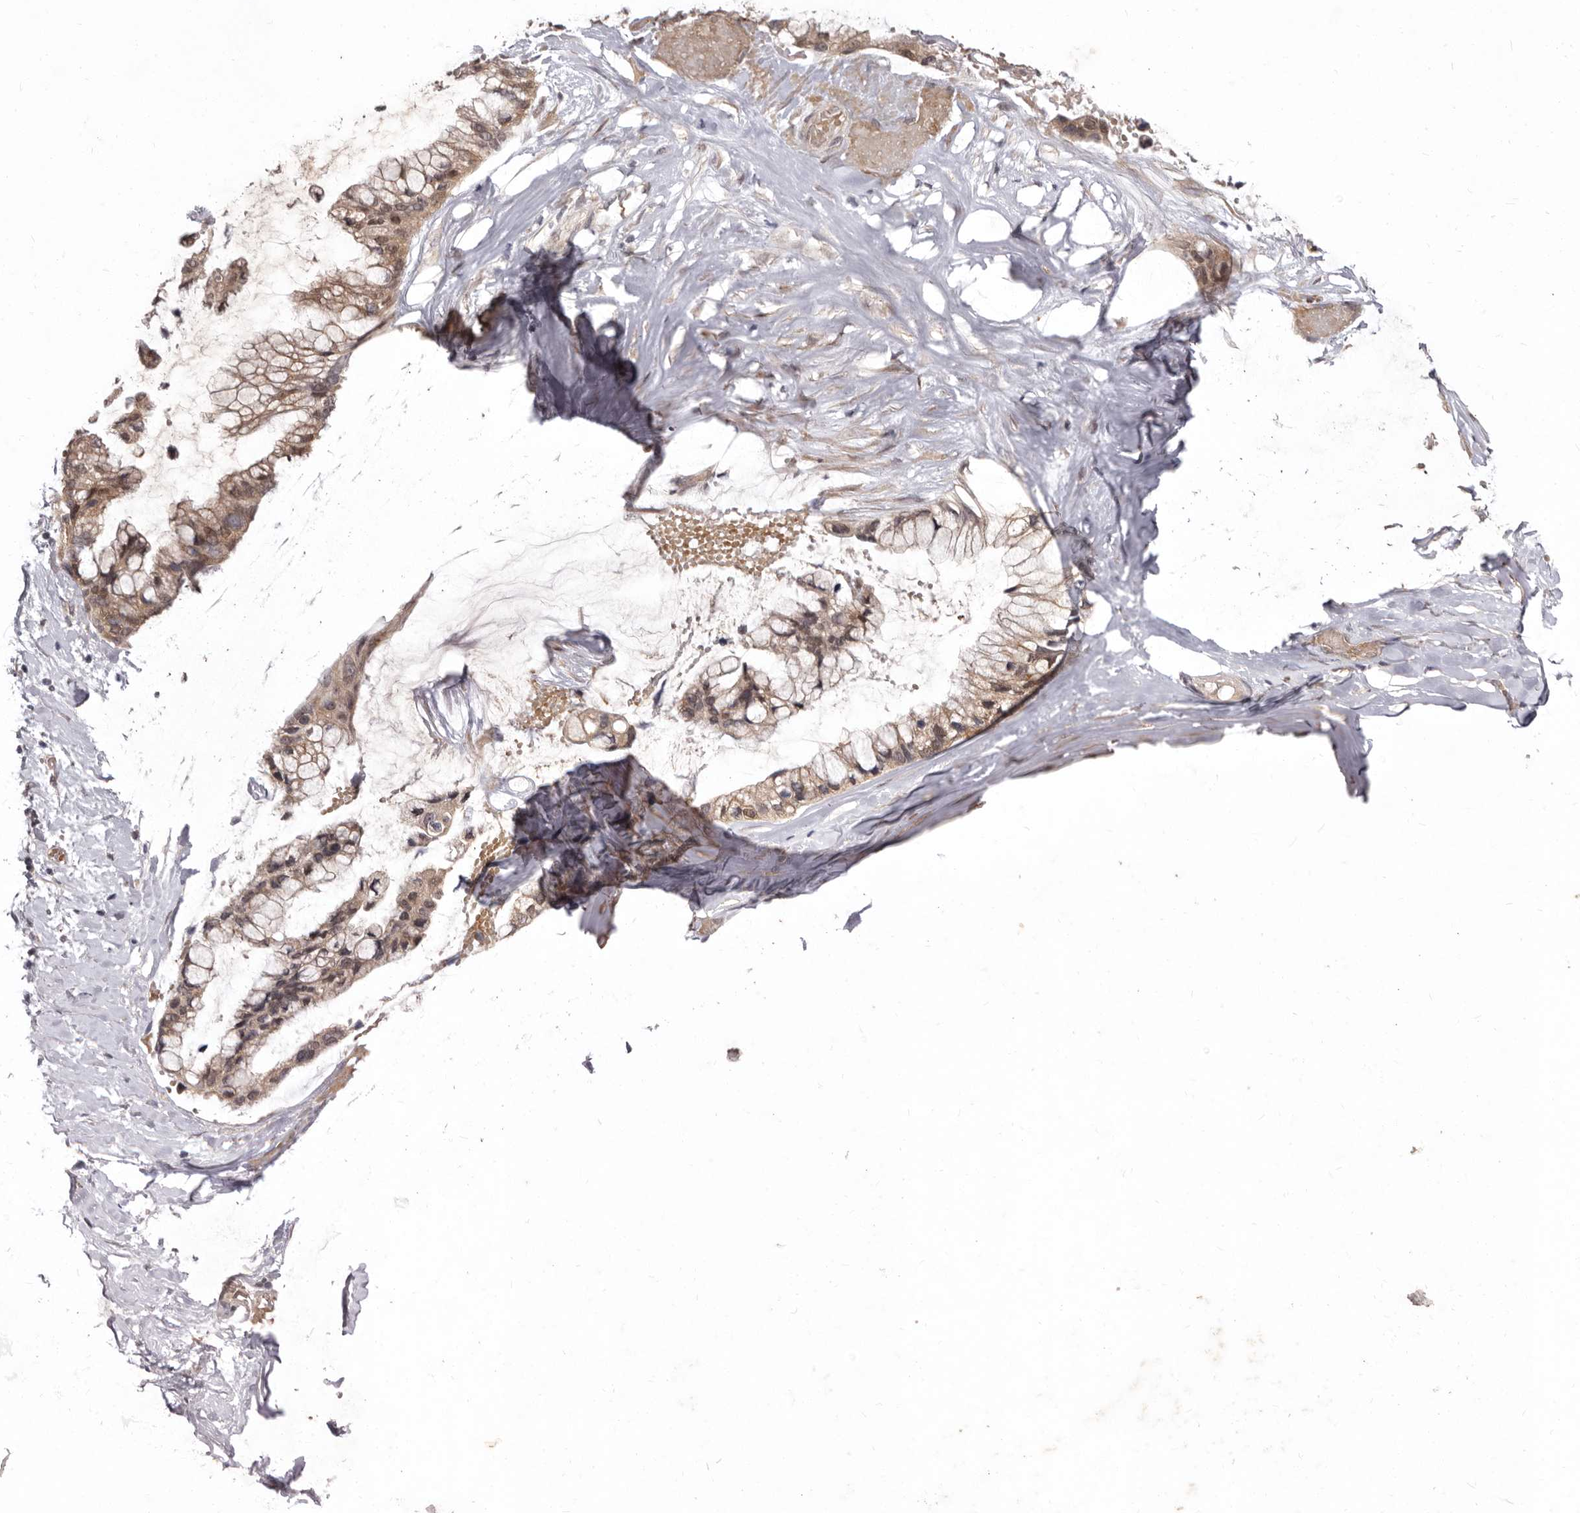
{"staining": {"intensity": "moderate", "quantity": ">75%", "location": "cytoplasmic/membranous,nuclear"}, "tissue": "ovarian cancer", "cell_type": "Tumor cells", "image_type": "cancer", "snomed": [{"axis": "morphology", "description": "Cystadenocarcinoma, mucinous, NOS"}, {"axis": "topography", "description": "Ovary"}], "caption": "Ovarian cancer (mucinous cystadenocarcinoma) stained for a protein (brown) shows moderate cytoplasmic/membranous and nuclear positive staining in about >75% of tumor cells.", "gene": "ACLY", "patient": {"sex": "female", "age": 39}}